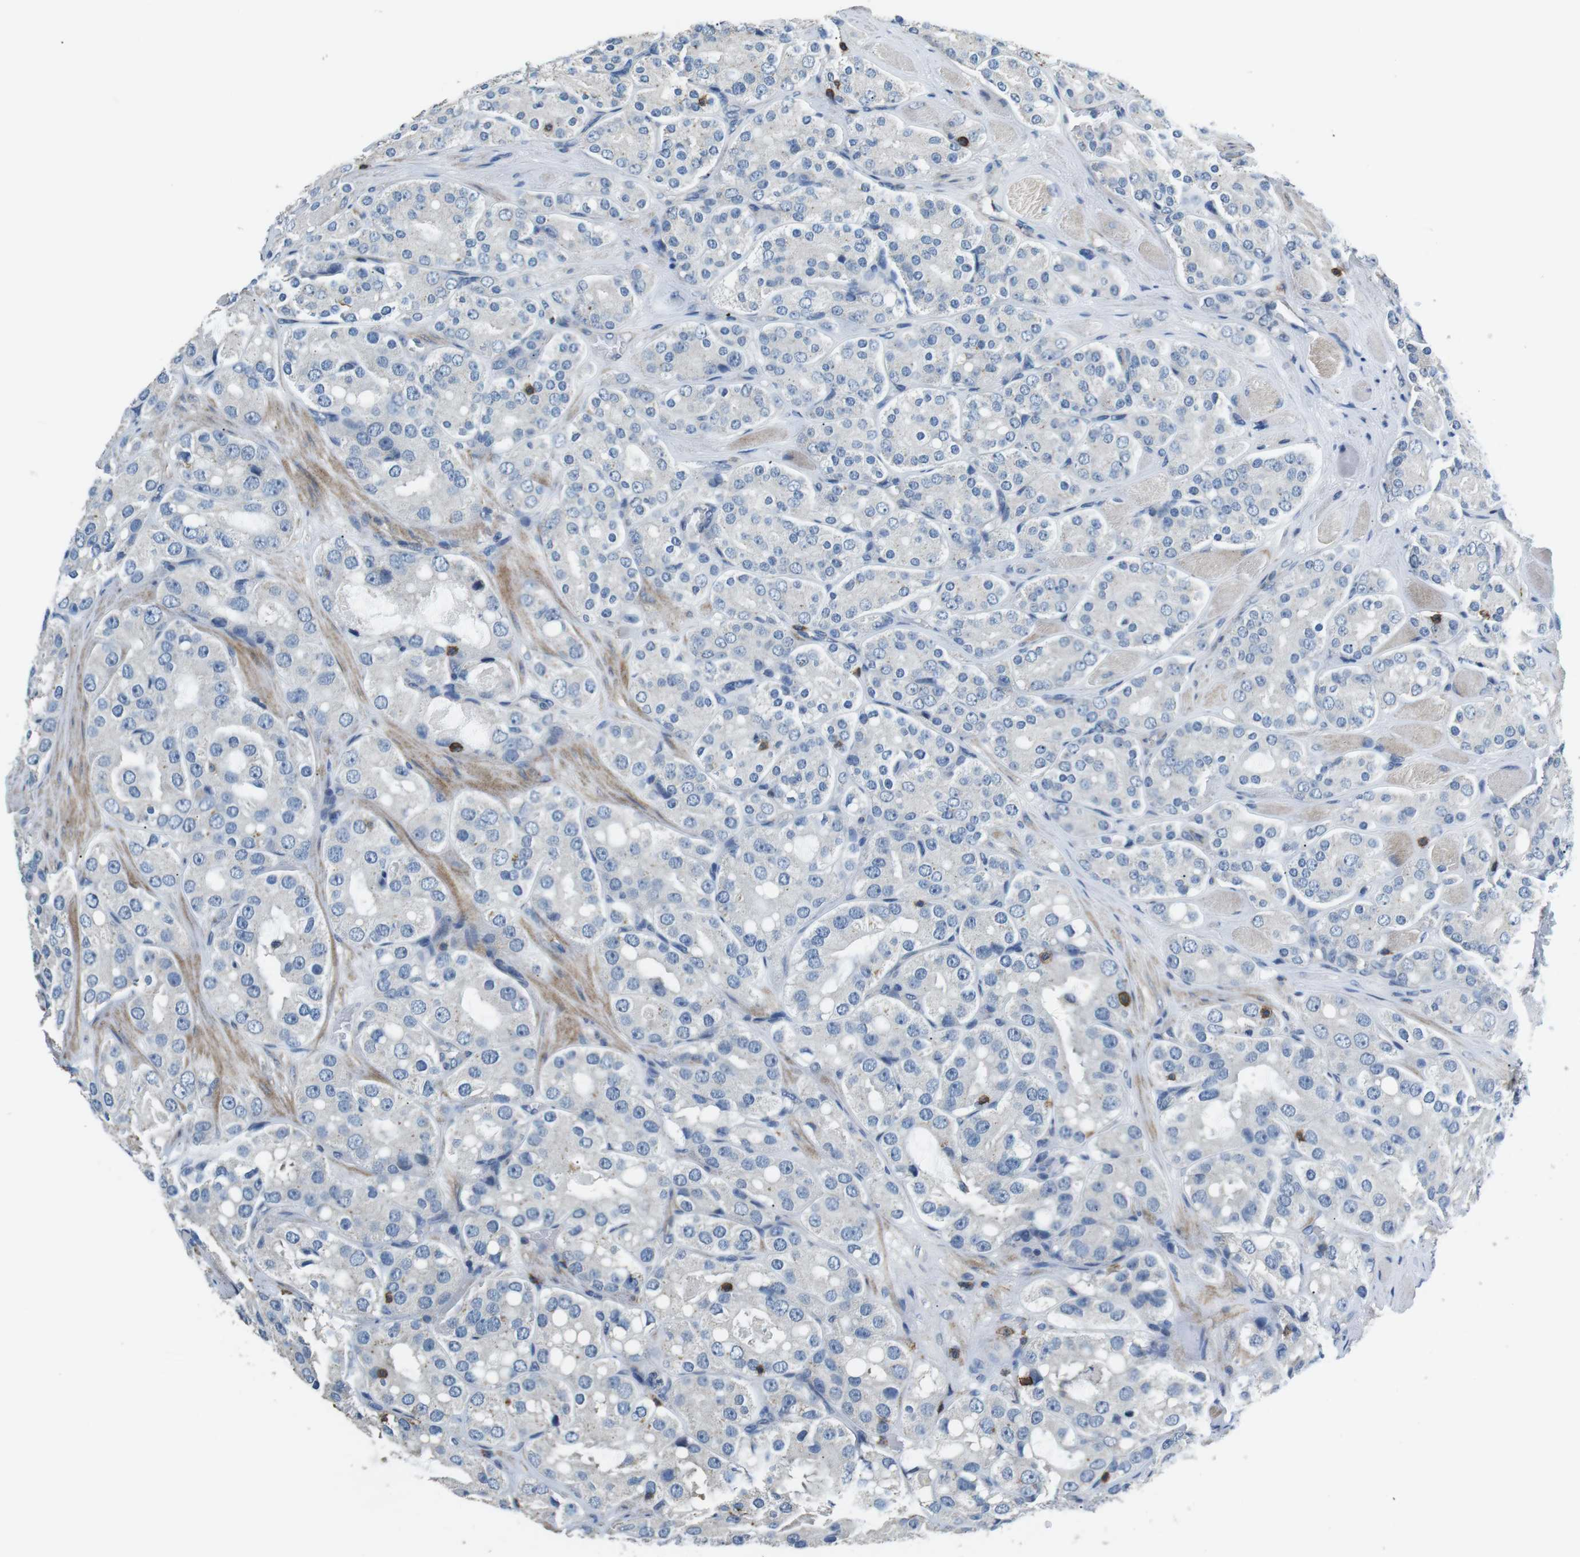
{"staining": {"intensity": "negative", "quantity": "none", "location": "none"}, "tissue": "prostate cancer", "cell_type": "Tumor cells", "image_type": "cancer", "snomed": [{"axis": "morphology", "description": "Adenocarcinoma, High grade"}, {"axis": "topography", "description": "Prostate"}], "caption": "This is an immunohistochemistry micrograph of human prostate adenocarcinoma (high-grade). There is no positivity in tumor cells.", "gene": "CD6", "patient": {"sex": "male", "age": 65}}